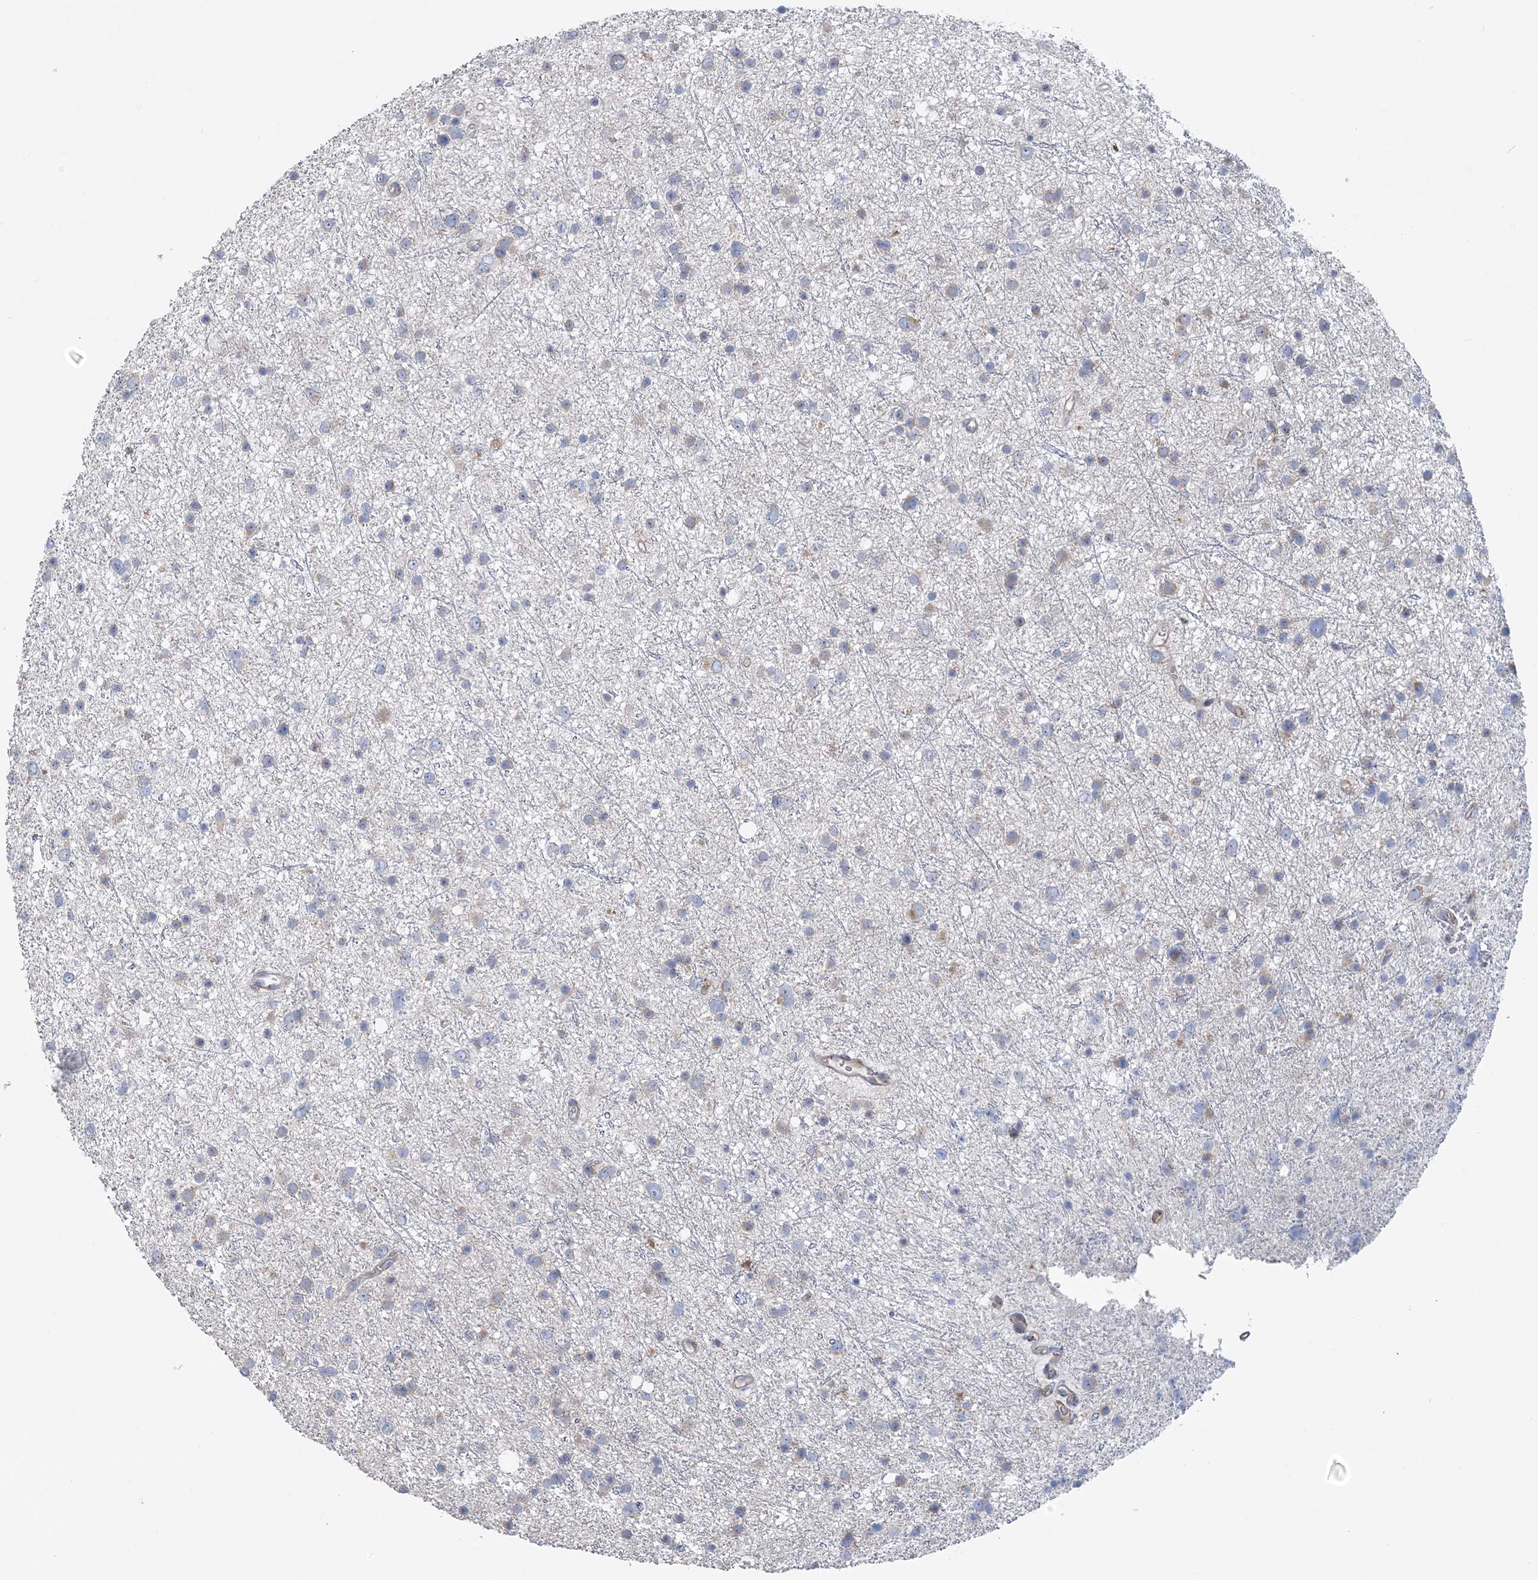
{"staining": {"intensity": "negative", "quantity": "none", "location": "none"}, "tissue": "glioma", "cell_type": "Tumor cells", "image_type": "cancer", "snomed": [{"axis": "morphology", "description": "Glioma, malignant, Low grade"}, {"axis": "topography", "description": "Cerebral cortex"}], "caption": "Immunohistochemical staining of human glioma demonstrates no significant staining in tumor cells.", "gene": "FAM114A2", "patient": {"sex": "female", "age": 39}}